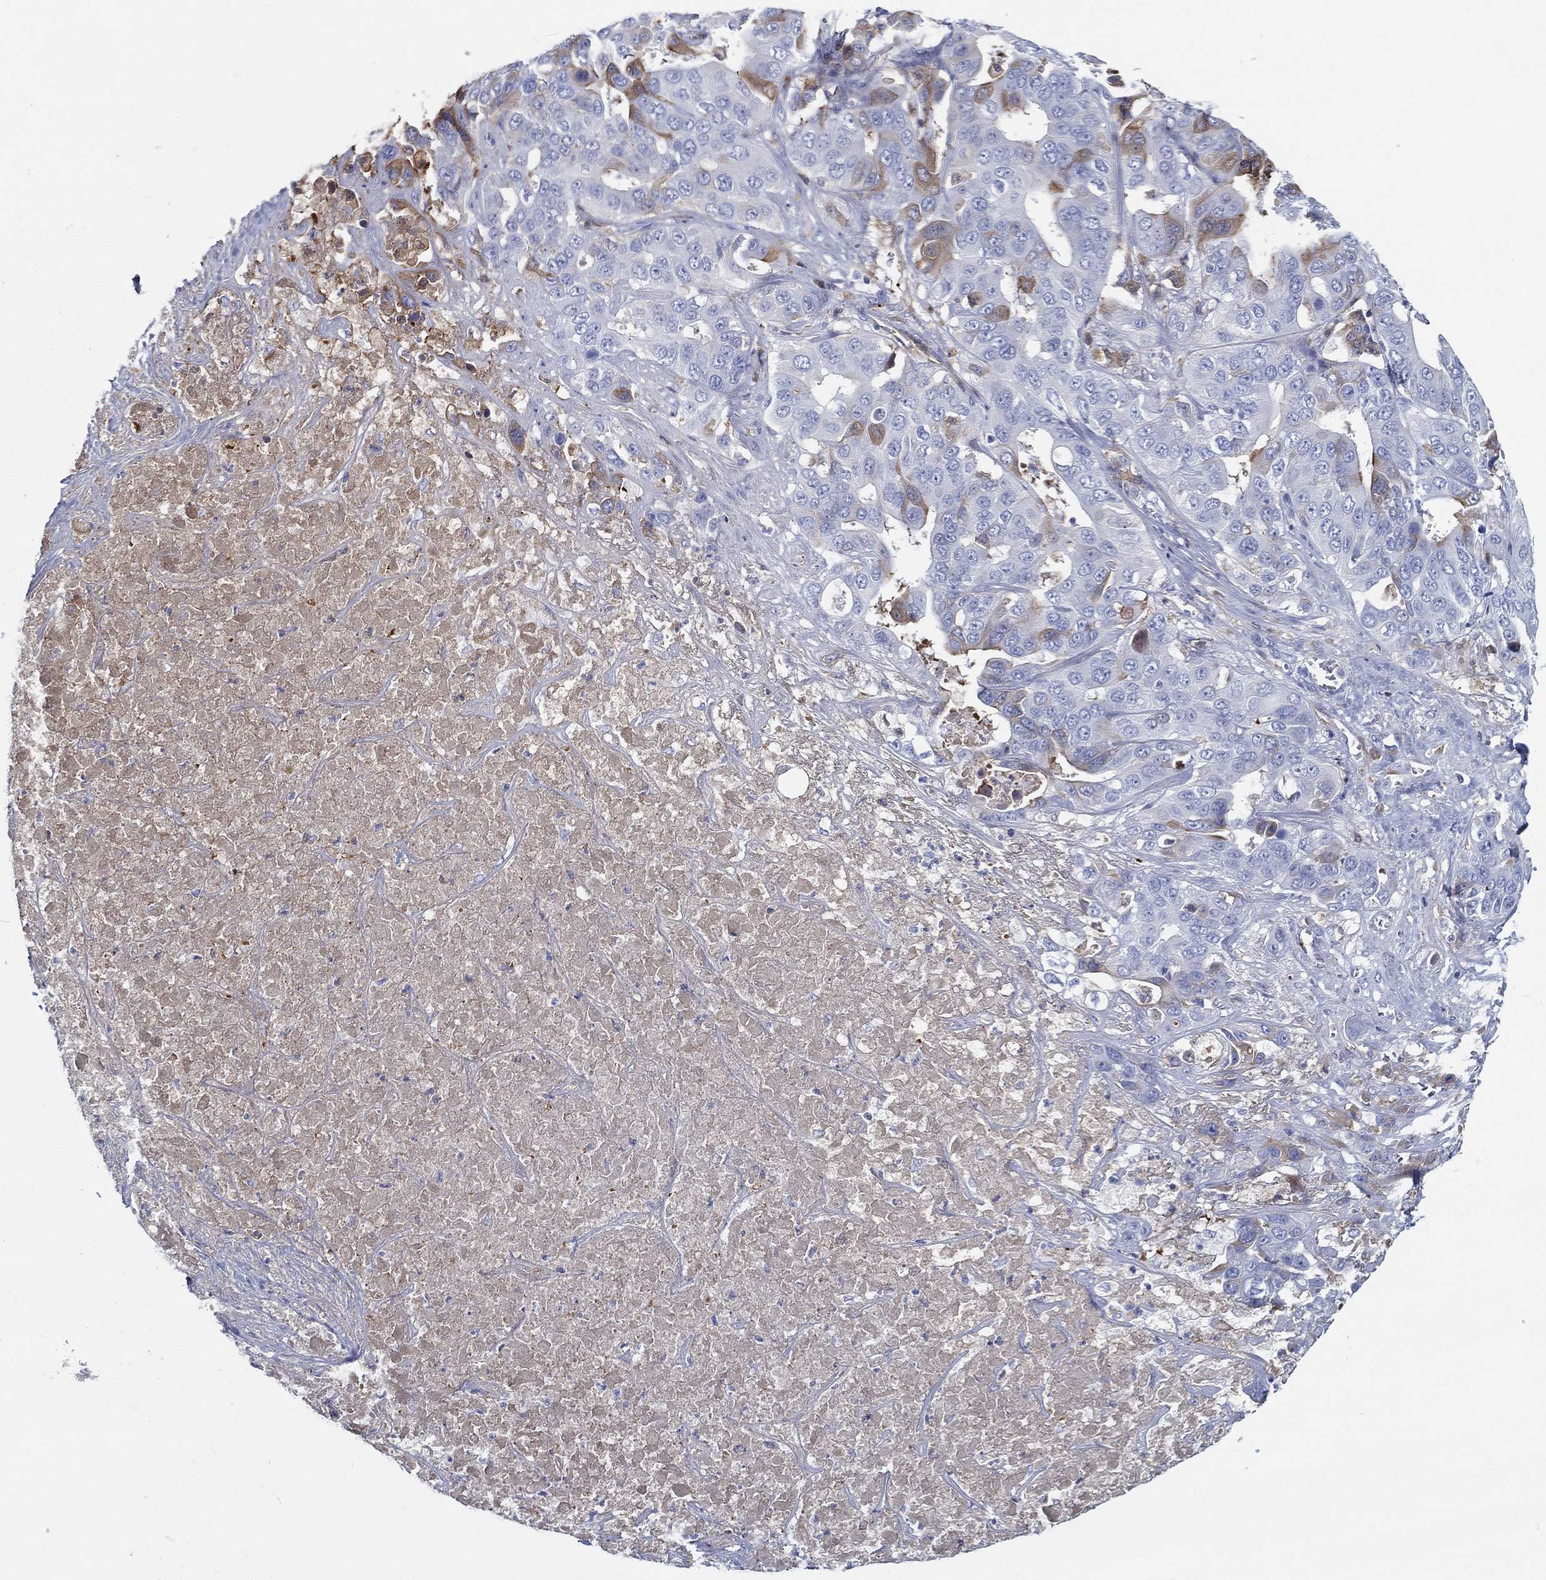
{"staining": {"intensity": "moderate", "quantity": "<25%", "location": "cytoplasmic/membranous"}, "tissue": "liver cancer", "cell_type": "Tumor cells", "image_type": "cancer", "snomed": [{"axis": "morphology", "description": "Cholangiocarcinoma"}, {"axis": "topography", "description": "Liver"}], "caption": "High-magnification brightfield microscopy of liver cholangiocarcinoma stained with DAB (brown) and counterstained with hematoxylin (blue). tumor cells exhibit moderate cytoplasmic/membranous positivity is identified in about<25% of cells.", "gene": "IFNB1", "patient": {"sex": "female", "age": 52}}